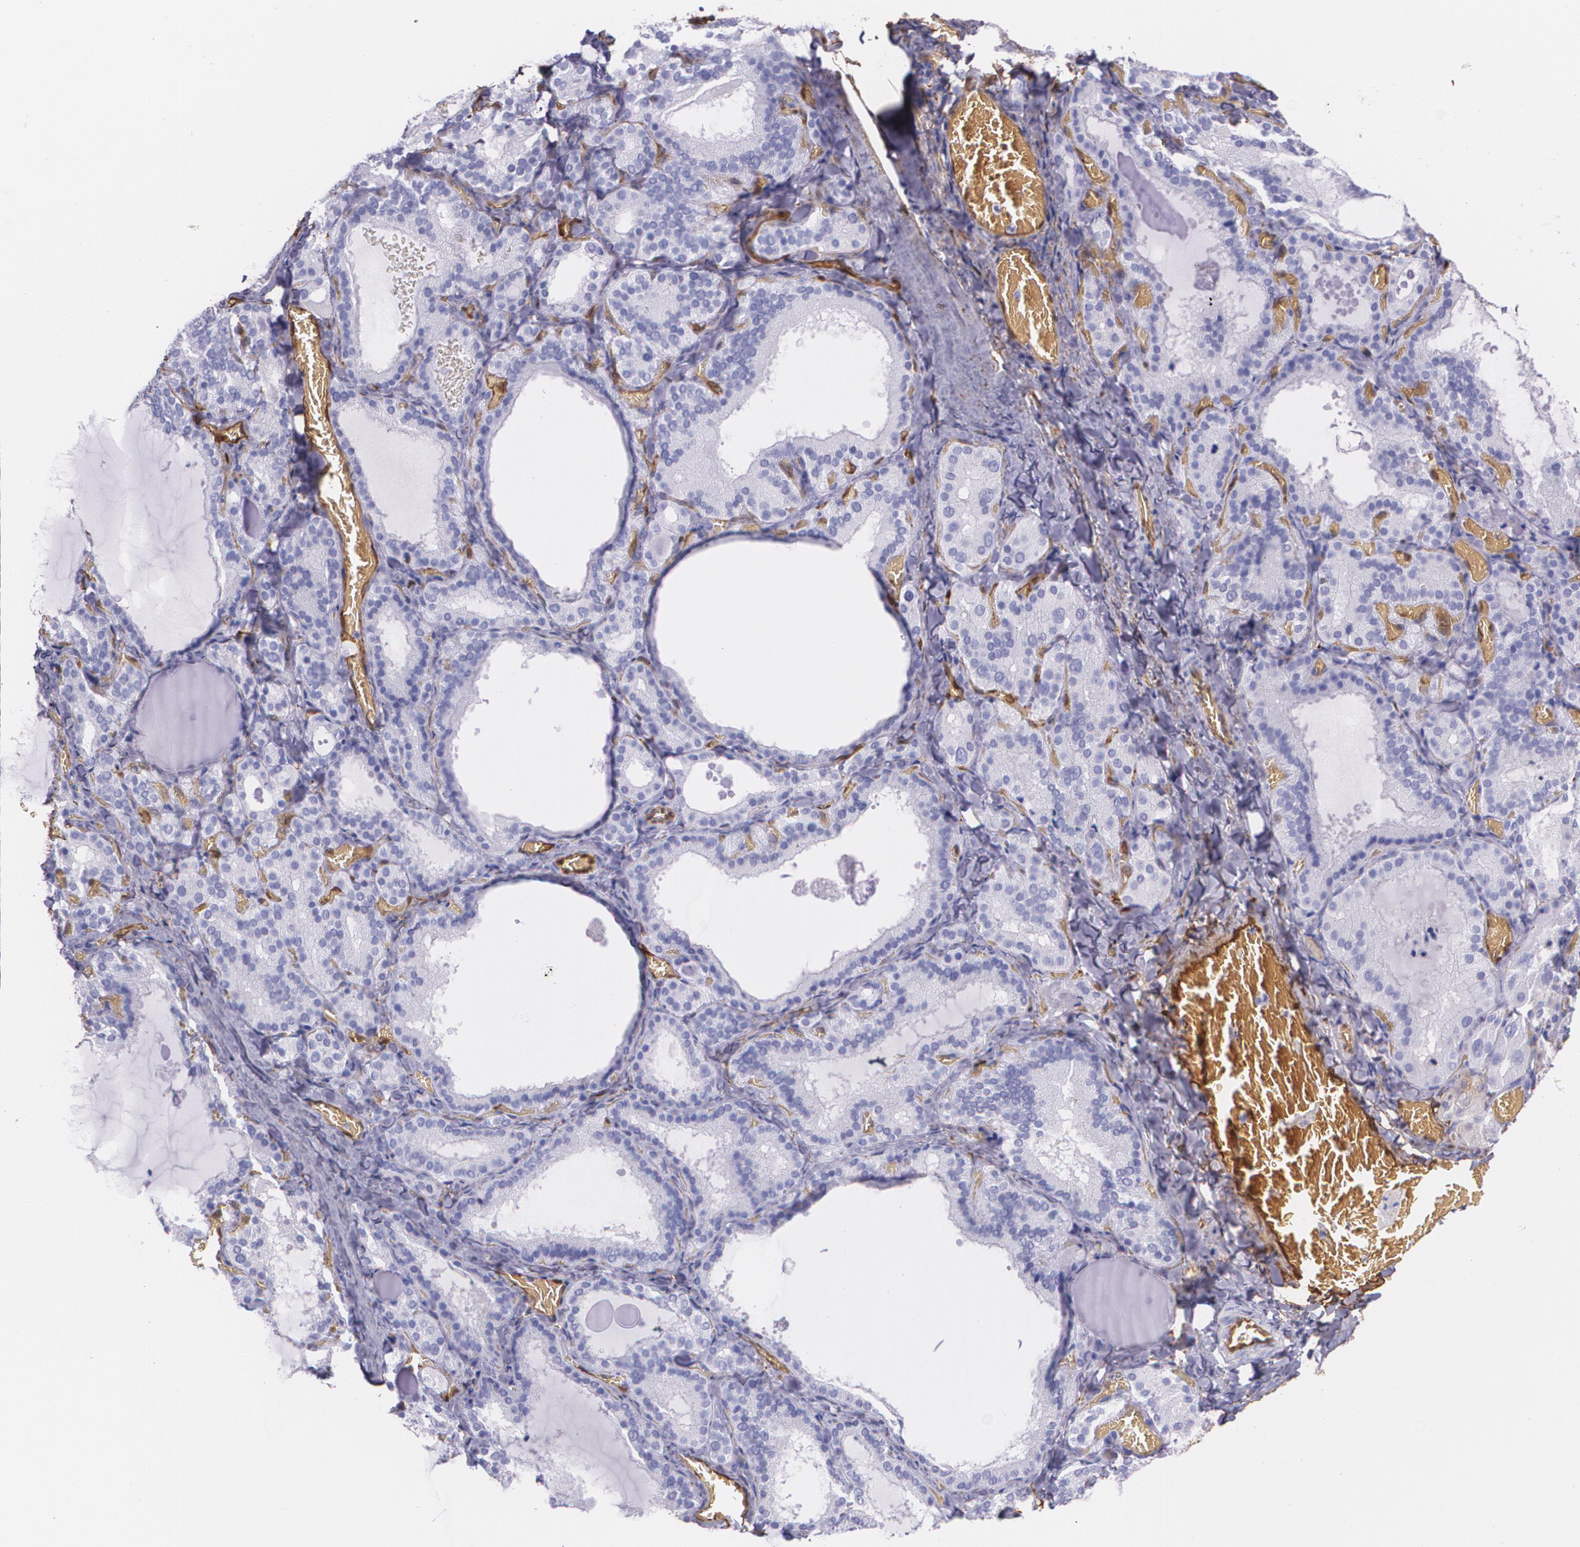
{"staining": {"intensity": "negative", "quantity": "none", "location": "none"}, "tissue": "thyroid gland", "cell_type": "Glandular cells", "image_type": "normal", "snomed": [{"axis": "morphology", "description": "Normal tissue, NOS"}, {"axis": "topography", "description": "Thyroid gland"}], "caption": "Image shows no significant protein staining in glandular cells of unremarkable thyroid gland.", "gene": "MMP2", "patient": {"sex": "female", "age": 33}}